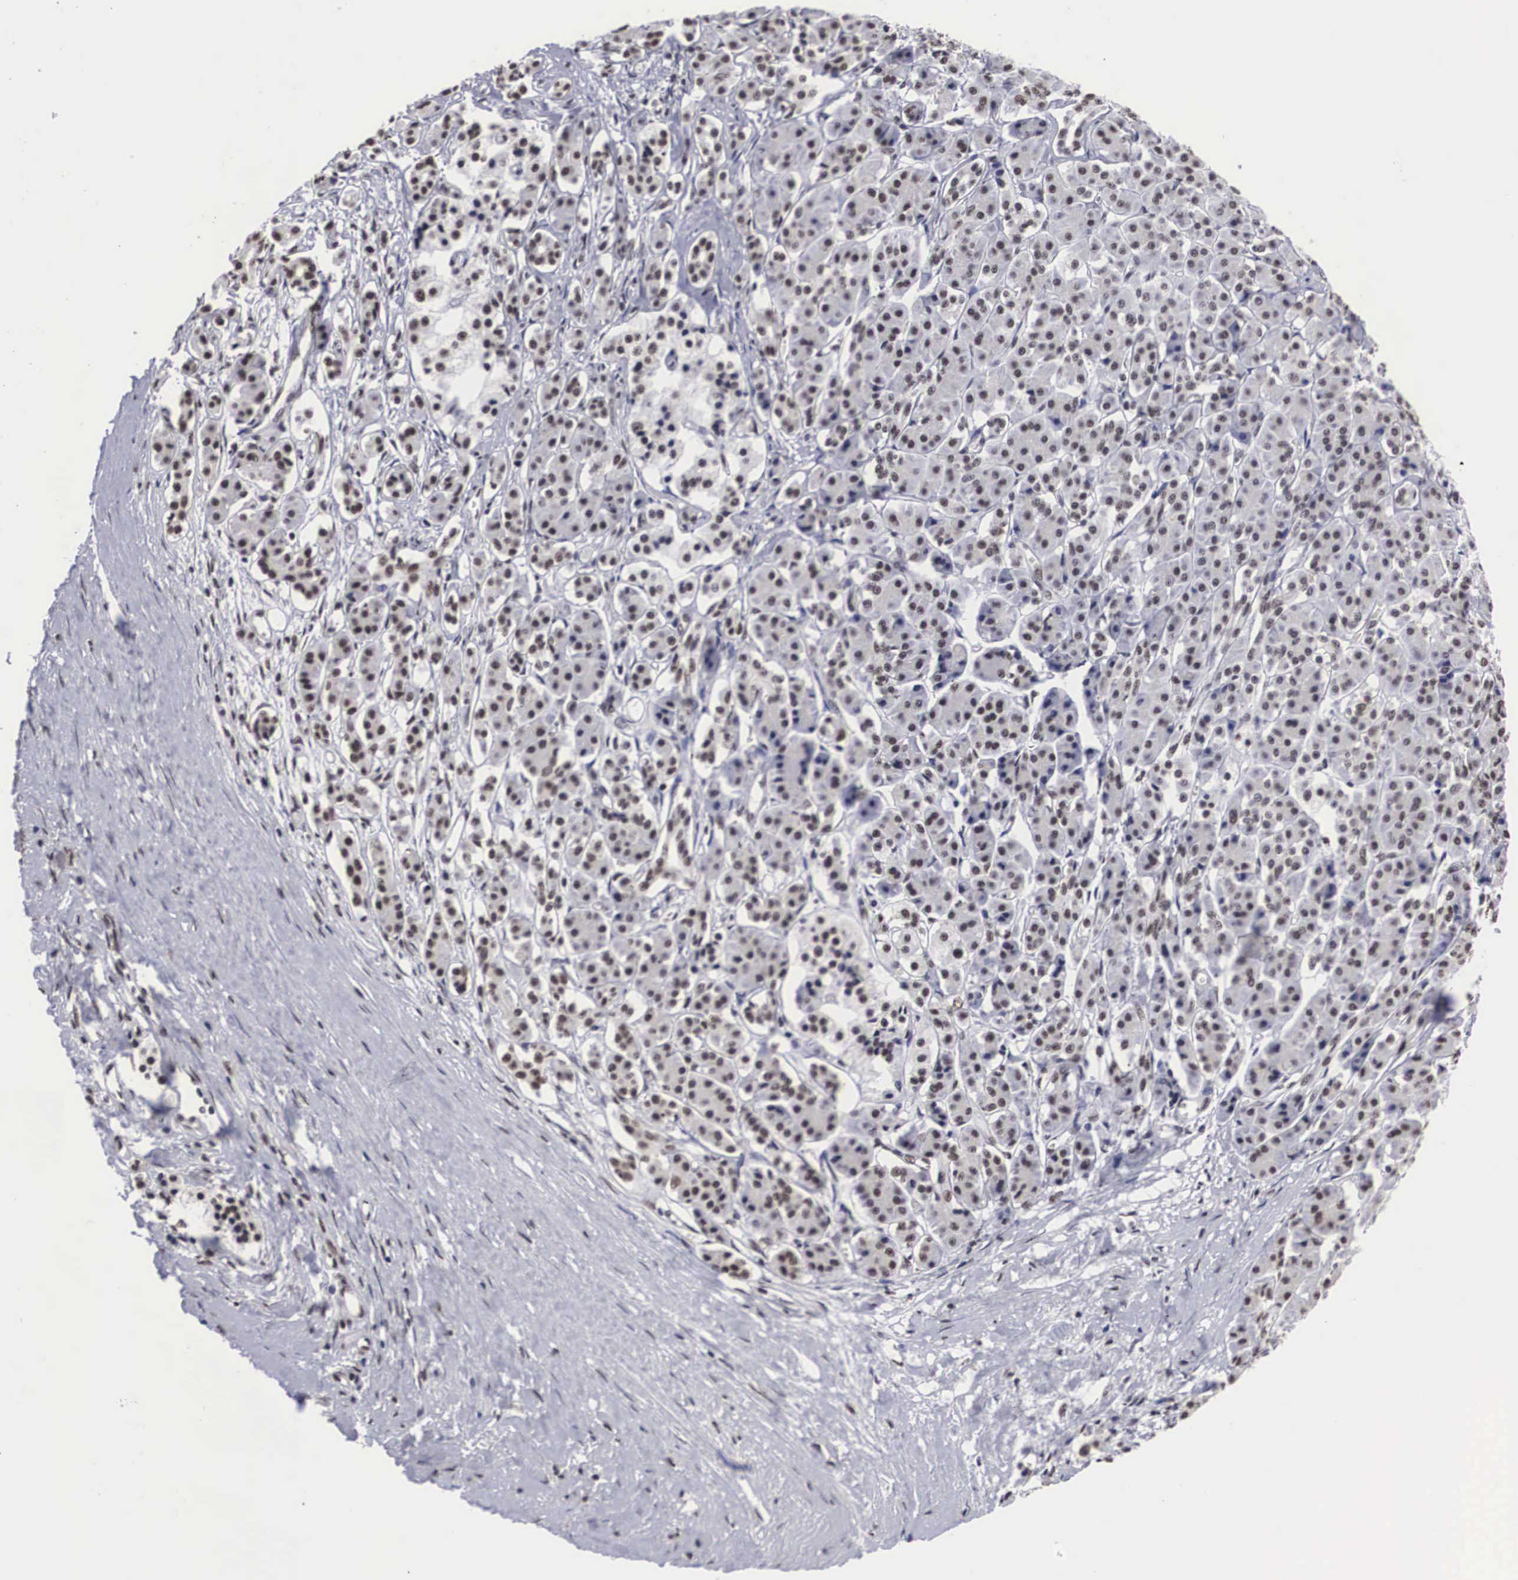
{"staining": {"intensity": "weak", "quantity": ">75%", "location": "nuclear"}, "tissue": "pancreatic cancer", "cell_type": "Tumor cells", "image_type": "cancer", "snomed": [{"axis": "morphology", "description": "Adenocarcinoma, NOS"}, {"axis": "topography", "description": "Pancreas"}], "caption": "Immunohistochemical staining of adenocarcinoma (pancreatic) exhibits low levels of weak nuclear positivity in about >75% of tumor cells.", "gene": "ACIN1", "patient": {"sex": "male", "age": 59}}